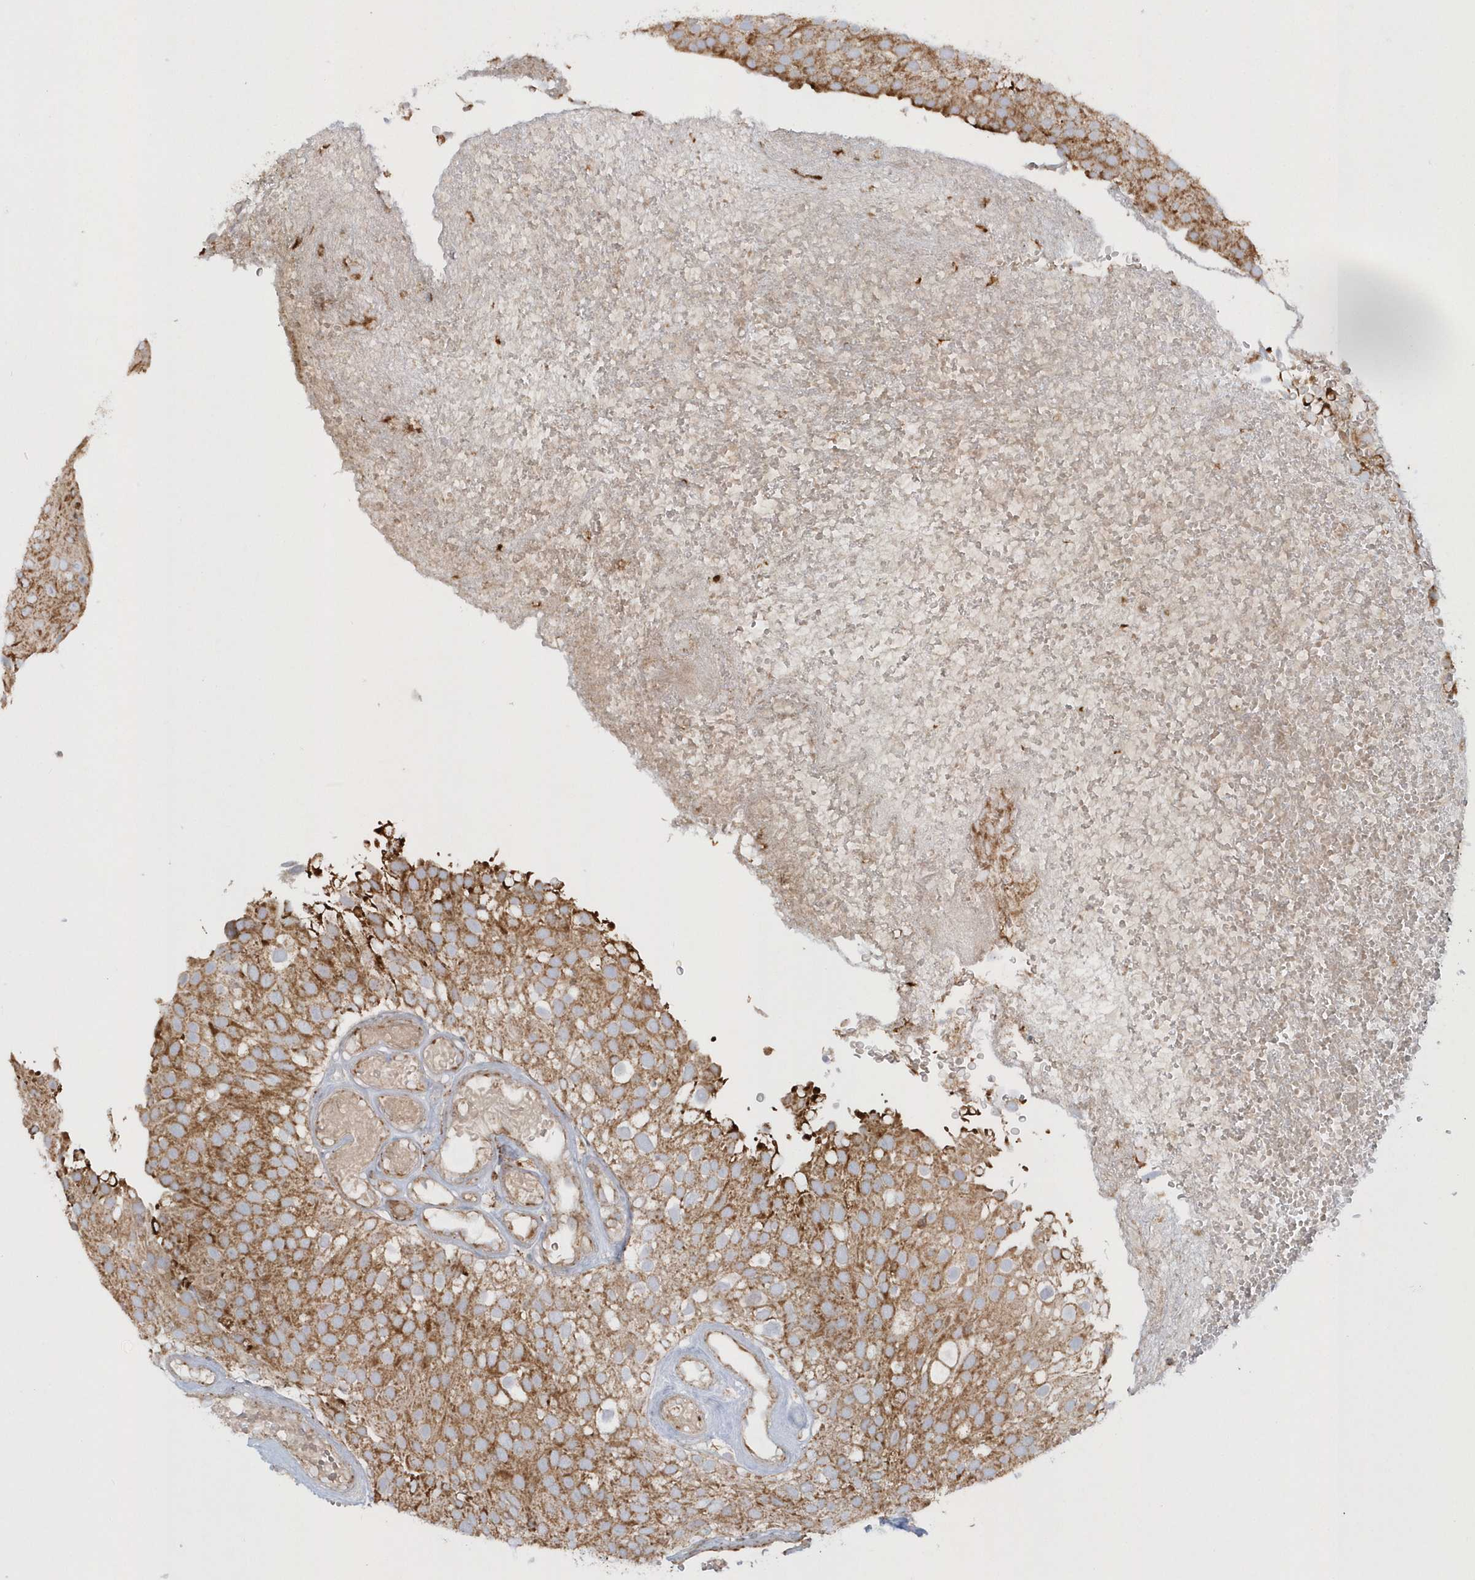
{"staining": {"intensity": "moderate", "quantity": ">75%", "location": "cytoplasmic/membranous"}, "tissue": "urothelial cancer", "cell_type": "Tumor cells", "image_type": "cancer", "snomed": [{"axis": "morphology", "description": "Urothelial carcinoma, Low grade"}, {"axis": "topography", "description": "Urinary bladder"}], "caption": "A brown stain labels moderate cytoplasmic/membranous staining of a protein in urothelial carcinoma (low-grade) tumor cells.", "gene": "SH3BP2", "patient": {"sex": "male", "age": 78}}